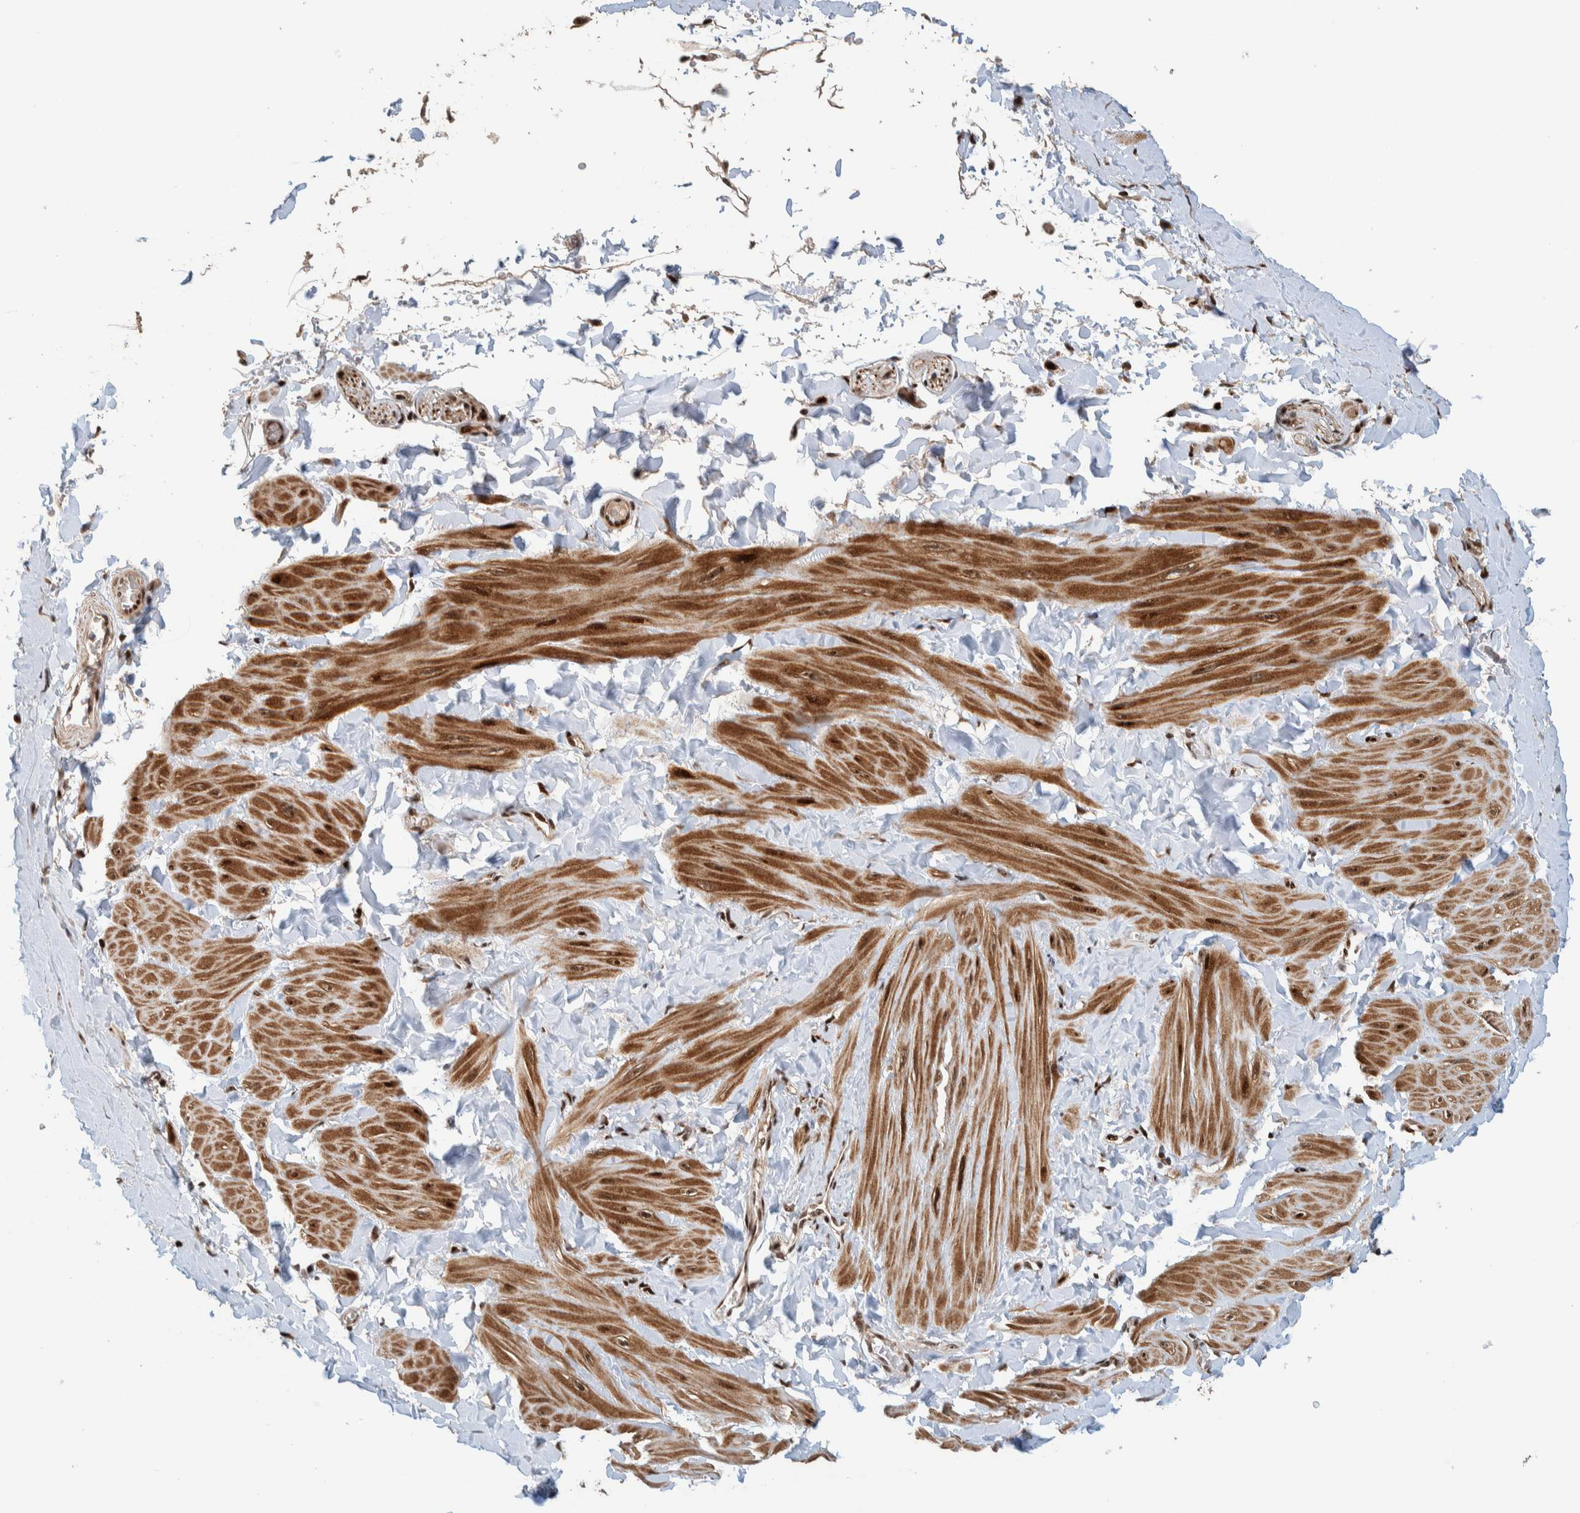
{"staining": {"intensity": "moderate", "quantity": ">75%", "location": "nuclear"}, "tissue": "soft tissue", "cell_type": "Fibroblasts", "image_type": "normal", "snomed": [{"axis": "morphology", "description": "Normal tissue, NOS"}, {"axis": "topography", "description": "Adipose tissue"}, {"axis": "topography", "description": "Vascular tissue"}, {"axis": "topography", "description": "Peripheral nerve tissue"}], "caption": "Immunohistochemistry (IHC) staining of unremarkable soft tissue, which demonstrates medium levels of moderate nuclear staining in about >75% of fibroblasts indicating moderate nuclear protein expression. The staining was performed using DAB (brown) for protein detection and nuclei were counterstained in hematoxylin (blue).", "gene": "CHD4", "patient": {"sex": "male", "age": 25}}